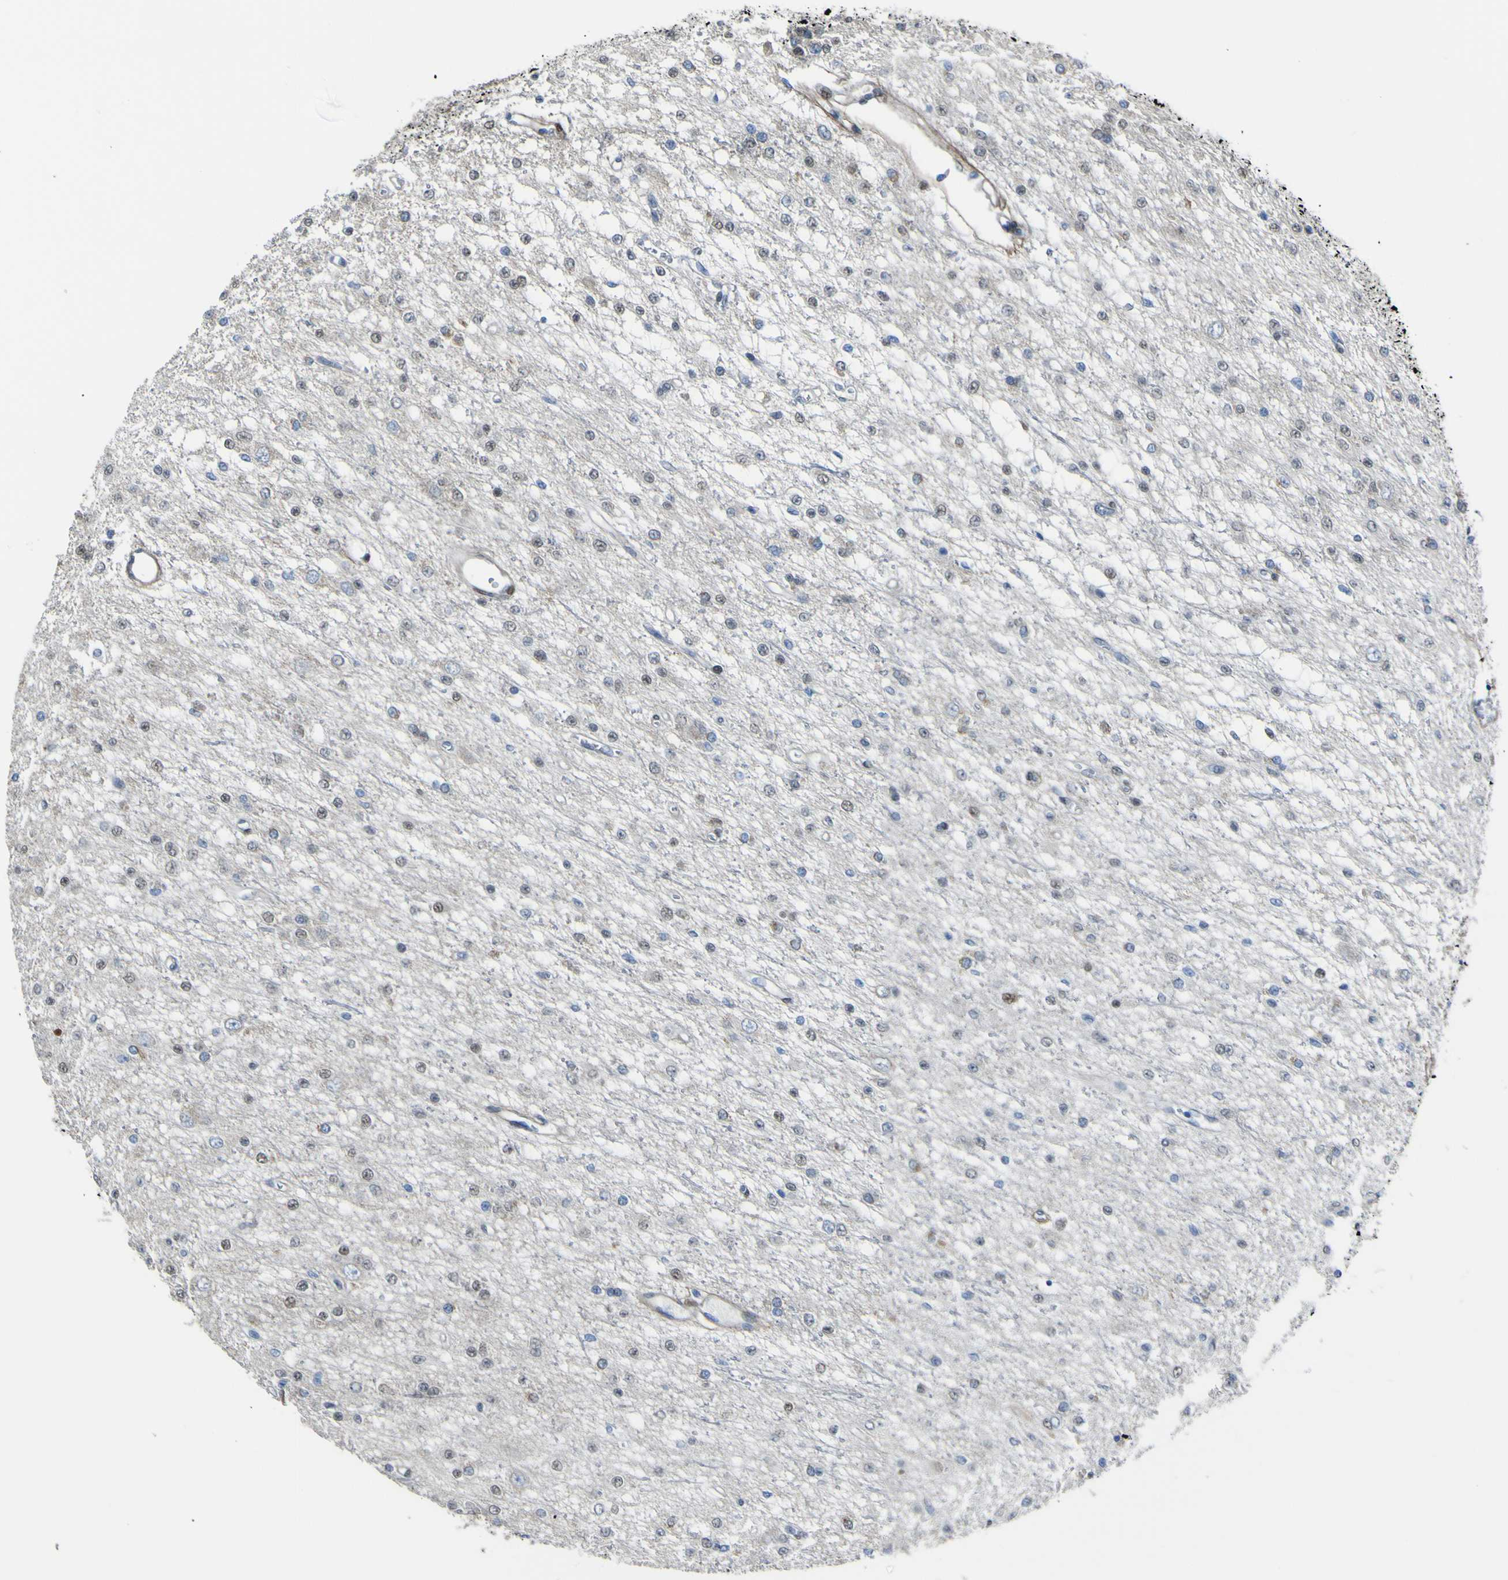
{"staining": {"intensity": "weak", "quantity": "<25%", "location": "nuclear"}, "tissue": "glioma", "cell_type": "Tumor cells", "image_type": "cancer", "snomed": [{"axis": "morphology", "description": "Glioma, malignant, Low grade"}, {"axis": "topography", "description": "Brain"}], "caption": "Micrograph shows no protein expression in tumor cells of glioma tissue.", "gene": "LRRN1", "patient": {"sex": "male", "age": 38}}